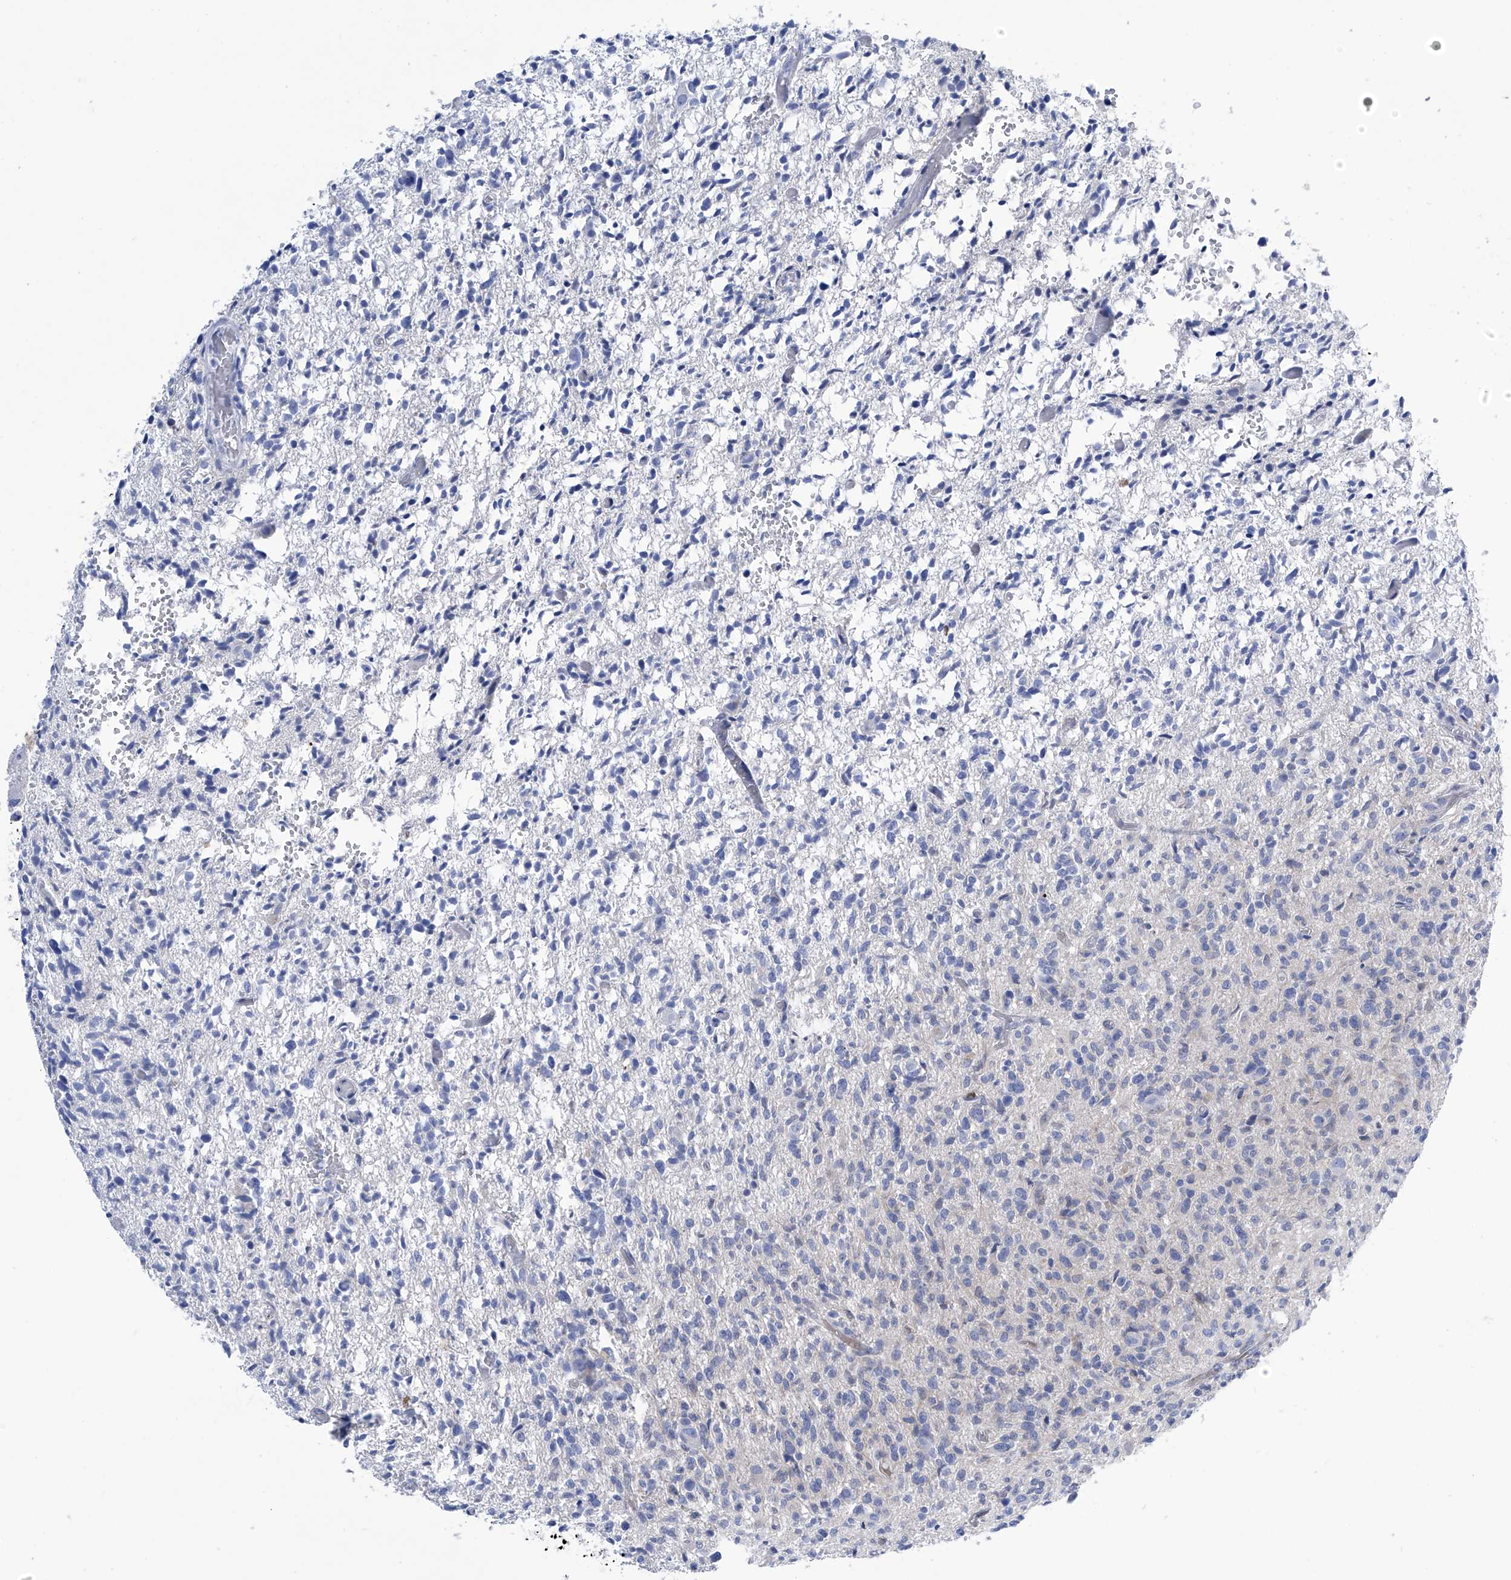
{"staining": {"intensity": "negative", "quantity": "none", "location": "none"}, "tissue": "glioma", "cell_type": "Tumor cells", "image_type": "cancer", "snomed": [{"axis": "morphology", "description": "Glioma, malignant, High grade"}, {"axis": "topography", "description": "Brain"}], "caption": "Image shows no significant protein staining in tumor cells of glioma.", "gene": "PGM3", "patient": {"sex": "female", "age": 57}}